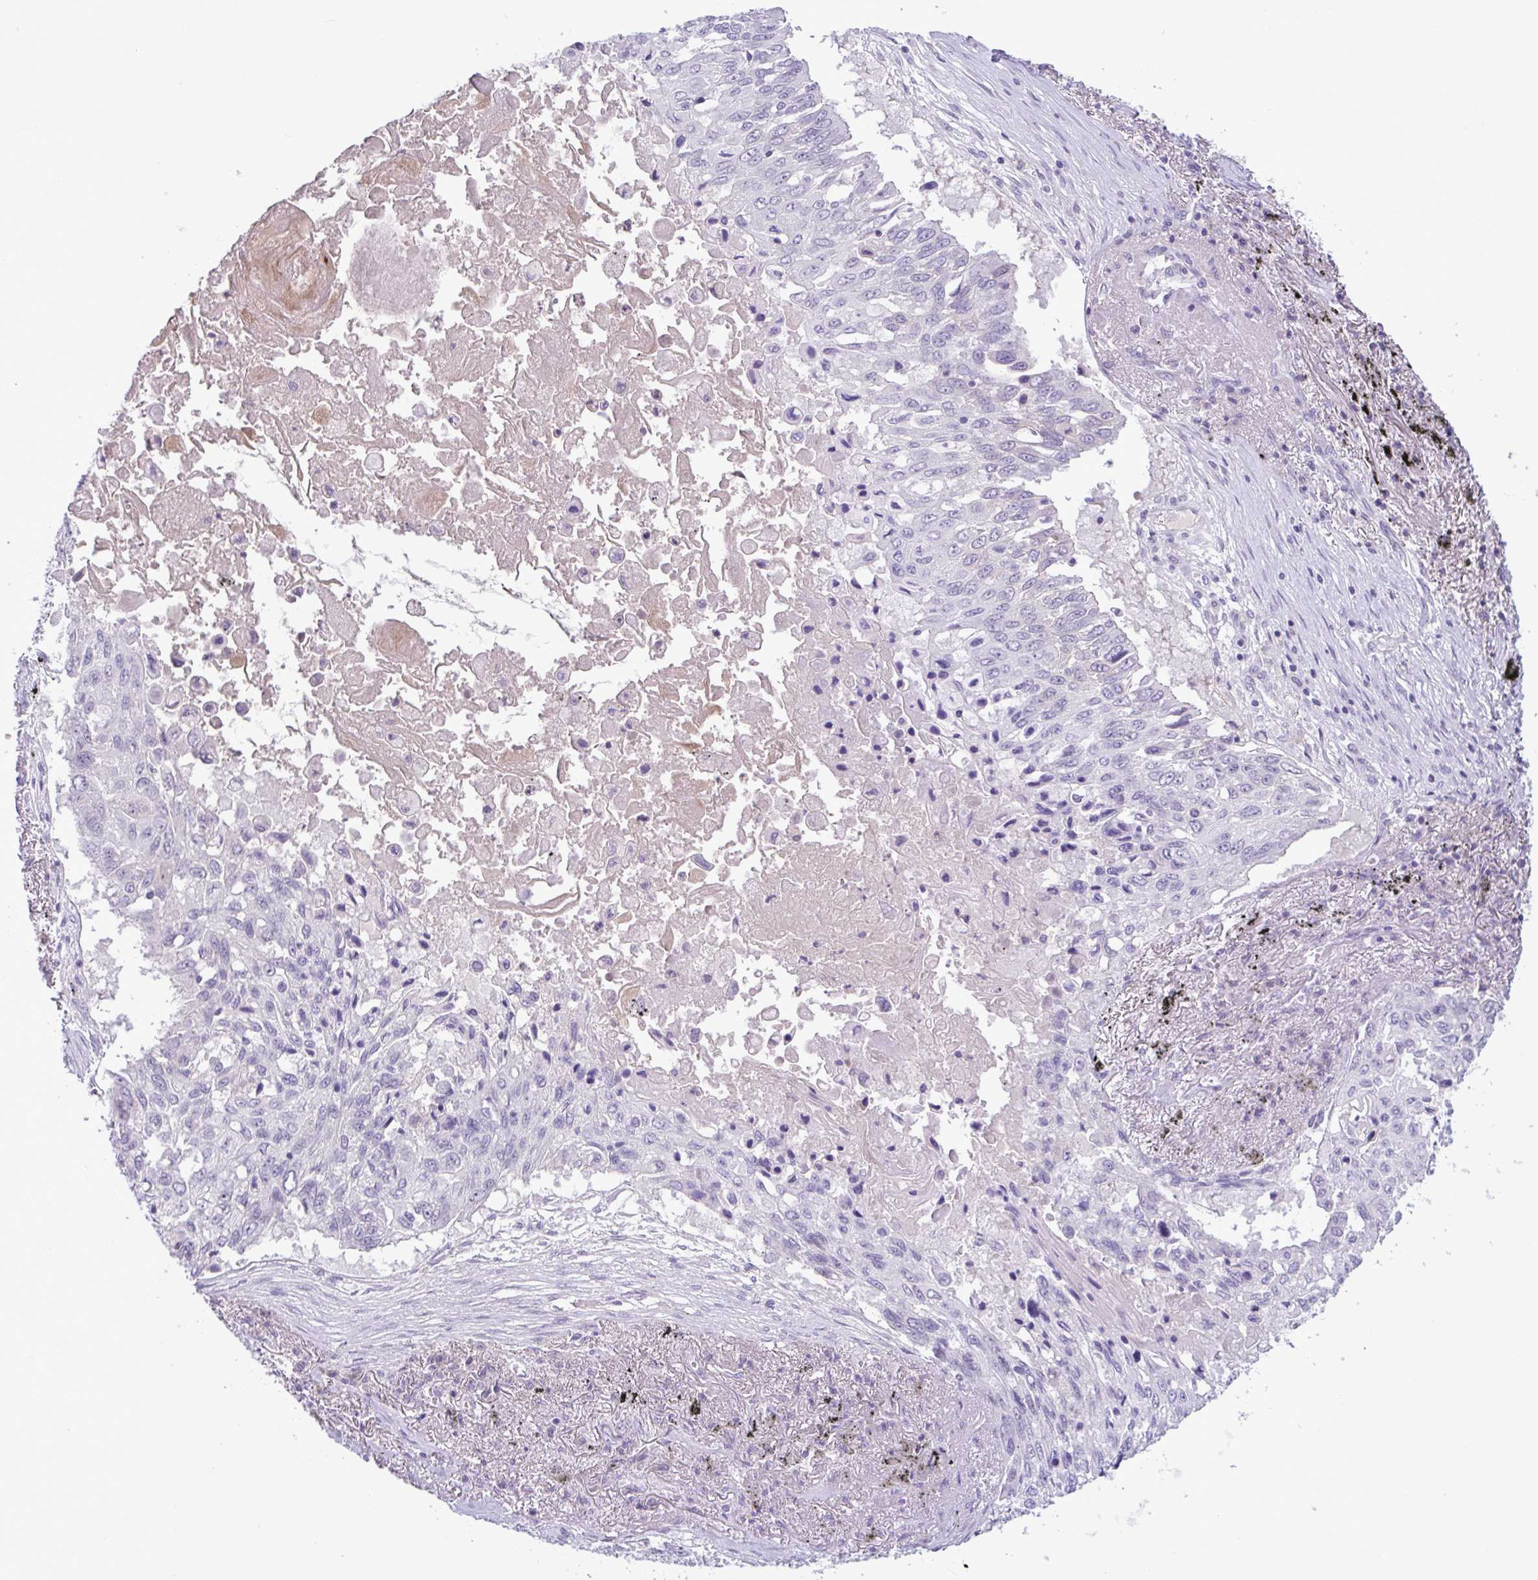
{"staining": {"intensity": "negative", "quantity": "none", "location": "none"}, "tissue": "lung cancer", "cell_type": "Tumor cells", "image_type": "cancer", "snomed": [{"axis": "morphology", "description": "Squamous cell carcinoma, NOS"}, {"axis": "topography", "description": "Lung"}], "caption": "Lung cancer (squamous cell carcinoma) was stained to show a protein in brown. There is no significant positivity in tumor cells. (DAB IHC, high magnification).", "gene": "WNT9B", "patient": {"sex": "male", "age": 75}}